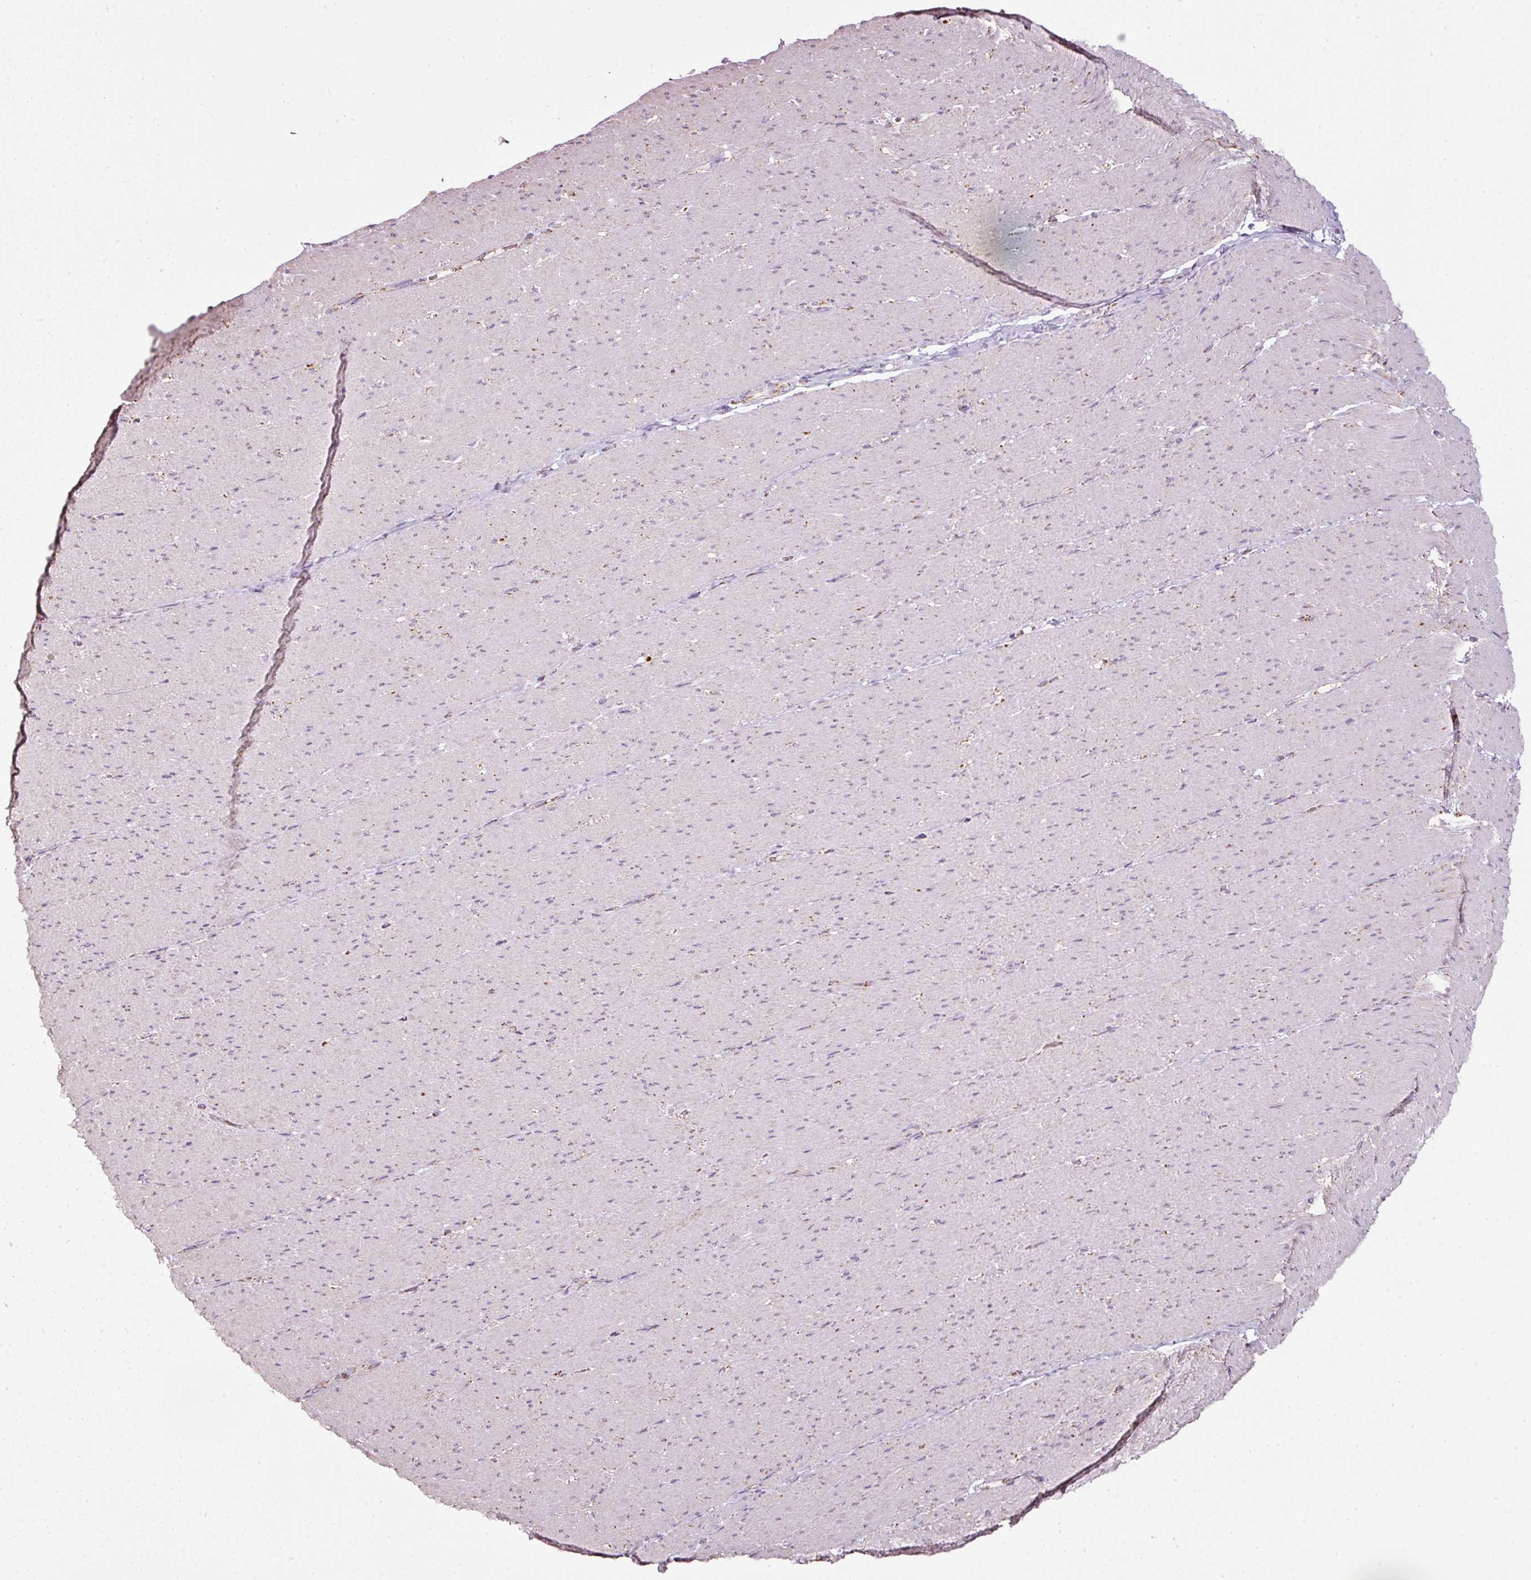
{"staining": {"intensity": "moderate", "quantity": "<25%", "location": "cytoplasmic/membranous"}, "tissue": "smooth muscle", "cell_type": "Smooth muscle cells", "image_type": "normal", "snomed": [{"axis": "morphology", "description": "Normal tissue, NOS"}, {"axis": "topography", "description": "Smooth muscle"}, {"axis": "topography", "description": "Rectum"}], "caption": "Approximately <25% of smooth muscle cells in unremarkable smooth muscle demonstrate moderate cytoplasmic/membranous protein expression as visualized by brown immunohistochemical staining.", "gene": "SDHA", "patient": {"sex": "male", "age": 53}}